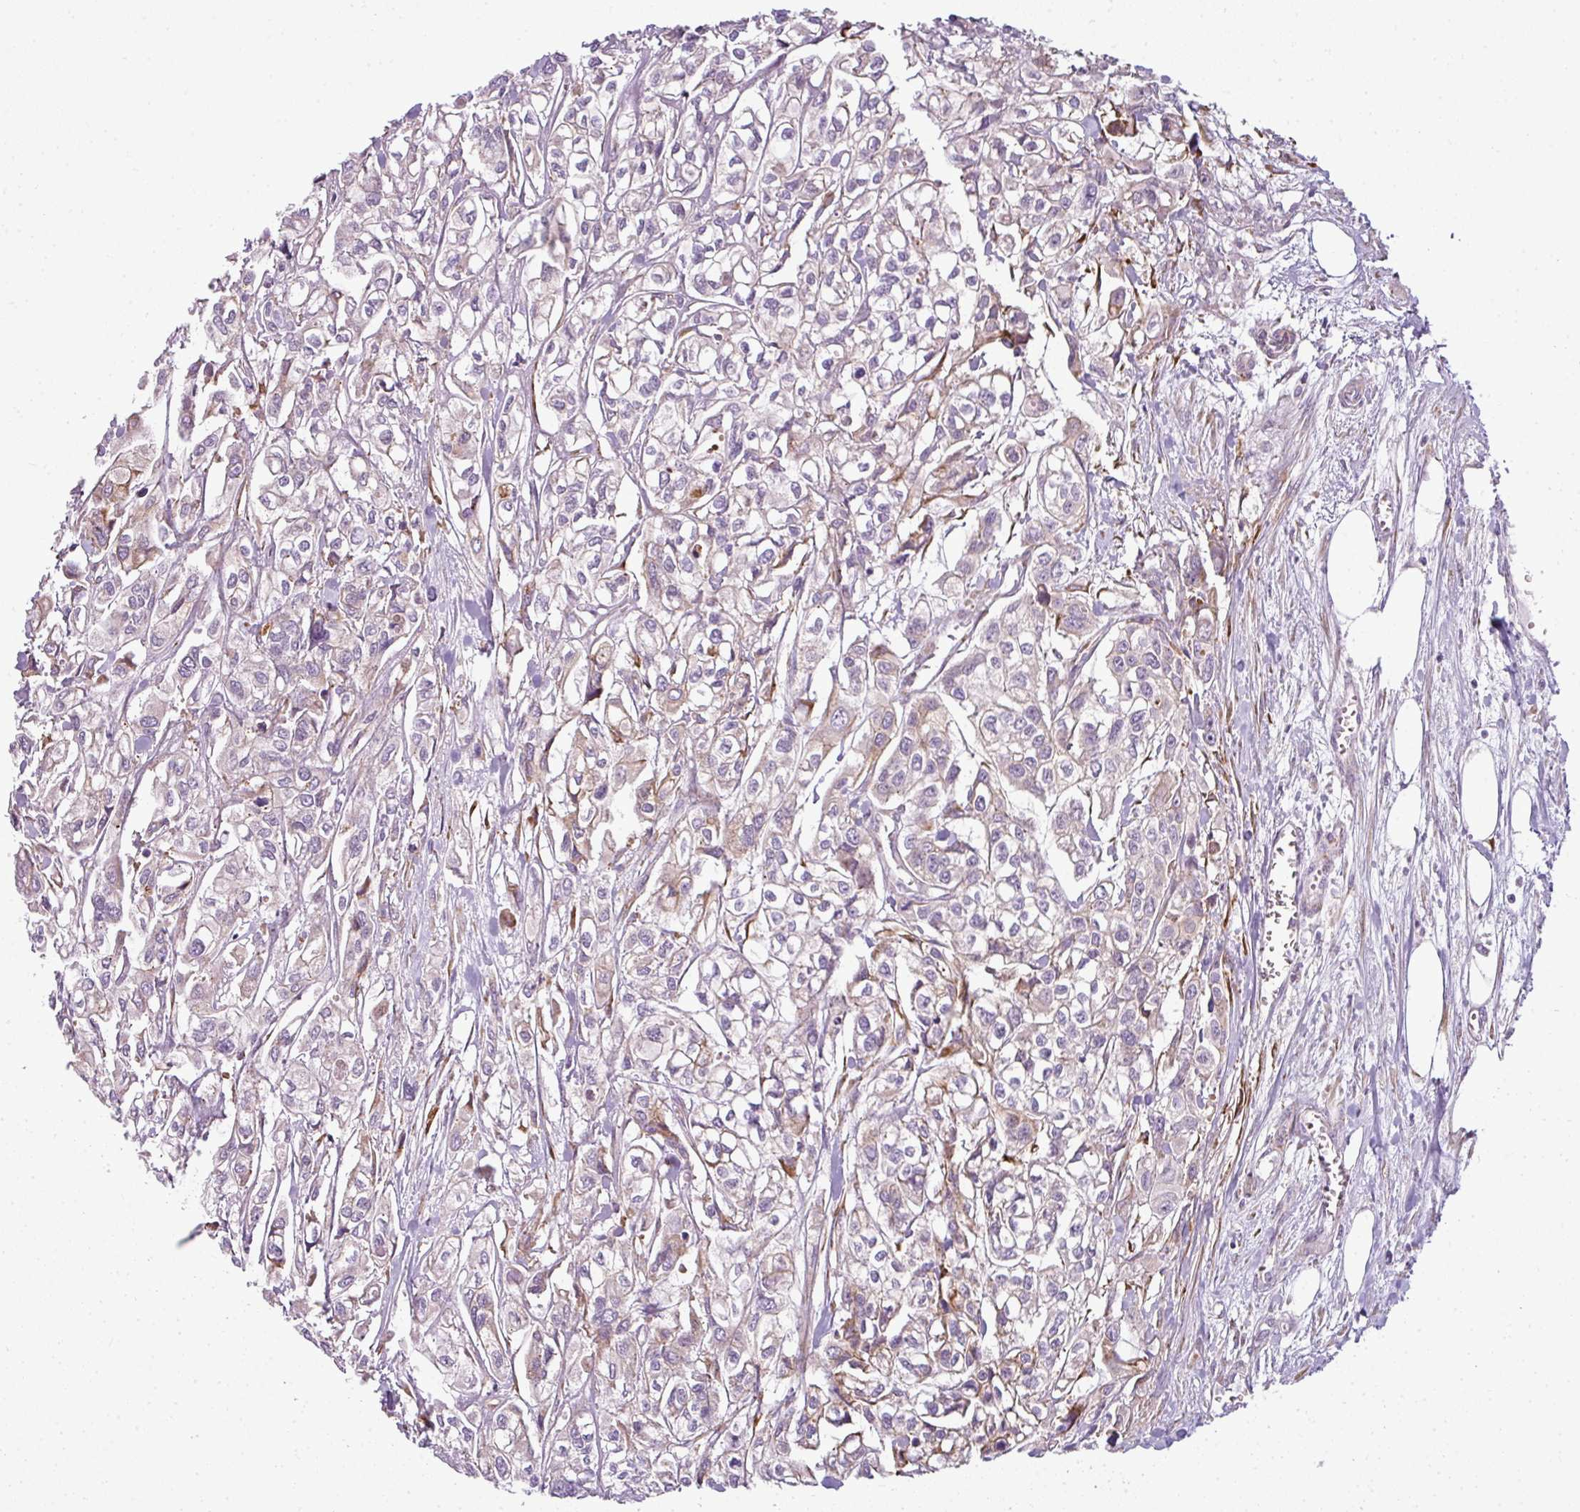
{"staining": {"intensity": "weak", "quantity": "<25%", "location": "cytoplasmic/membranous"}, "tissue": "urothelial cancer", "cell_type": "Tumor cells", "image_type": "cancer", "snomed": [{"axis": "morphology", "description": "Urothelial carcinoma, High grade"}, {"axis": "topography", "description": "Urinary bladder"}], "caption": "IHC histopathology image of neoplastic tissue: urothelial cancer stained with DAB shows no significant protein expression in tumor cells.", "gene": "ANKRD18A", "patient": {"sex": "male", "age": 67}}